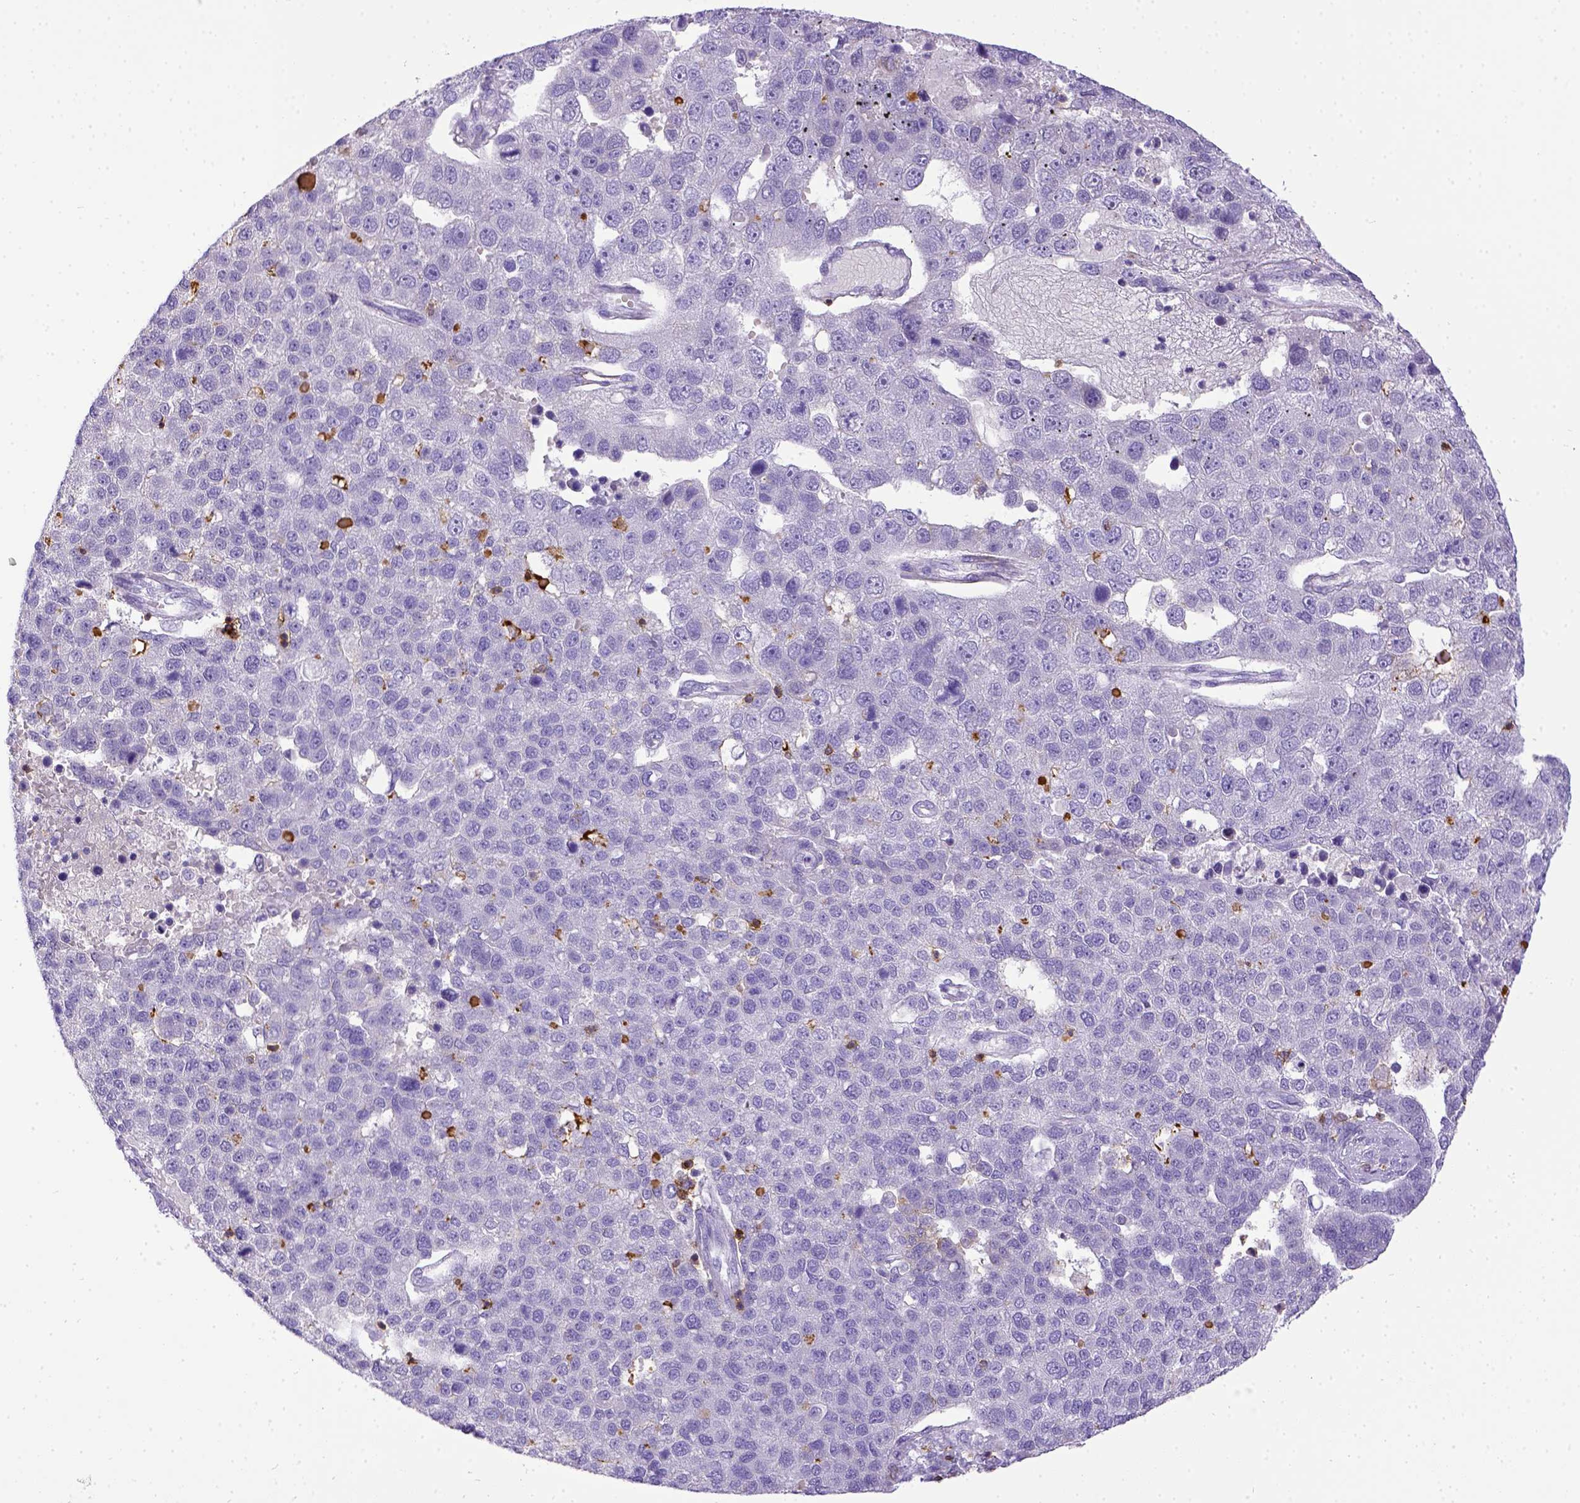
{"staining": {"intensity": "negative", "quantity": "none", "location": "none"}, "tissue": "pancreatic cancer", "cell_type": "Tumor cells", "image_type": "cancer", "snomed": [{"axis": "morphology", "description": "Adenocarcinoma, NOS"}, {"axis": "topography", "description": "Pancreas"}], "caption": "Immunohistochemistry (IHC) of pancreatic cancer (adenocarcinoma) displays no positivity in tumor cells.", "gene": "CD3E", "patient": {"sex": "female", "age": 61}}